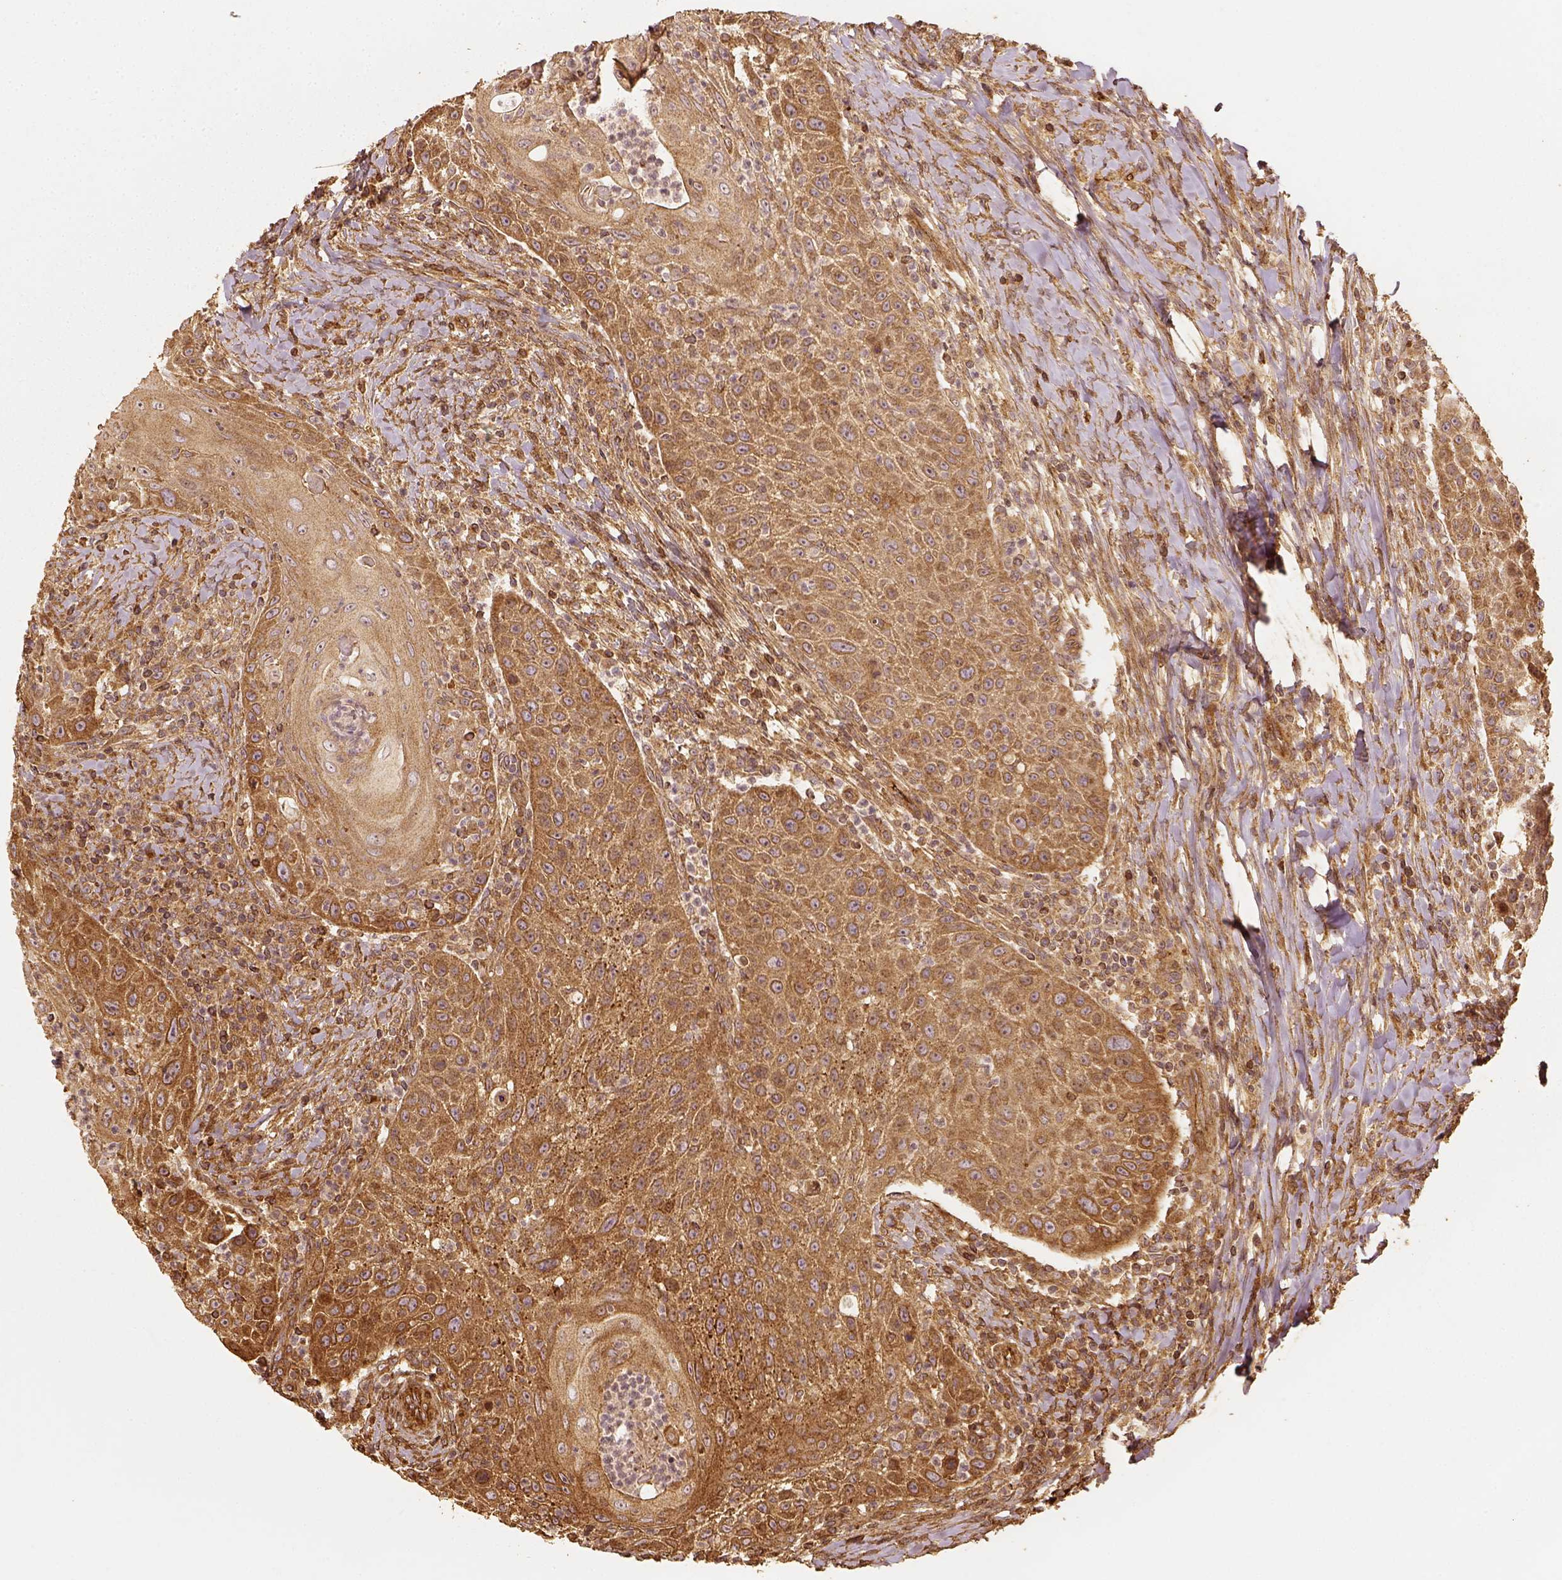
{"staining": {"intensity": "moderate", "quantity": ">75%", "location": "cytoplasmic/membranous"}, "tissue": "head and neck cancer", "cell_type": "Tumor cells", "image_type": "cancer", "snomed": [{"axis": "morphology", "description": "Squamous cell carcinoma, NOS"}, {"axis": "topography", "description": "Head-Neck"}], "caption": "A brown stain shows moderate cytoplasmic/membranous staining of a protein in human head and neck cancer tumor cells. The protein is stained brown, and the nuclei are stained in blue (DAB (3,3'-diaminobenzidine) IHC with brightfield microscopy, high magnification).", "gene": "VEGFA", "patient": {"sex": "male", "age": 69}}